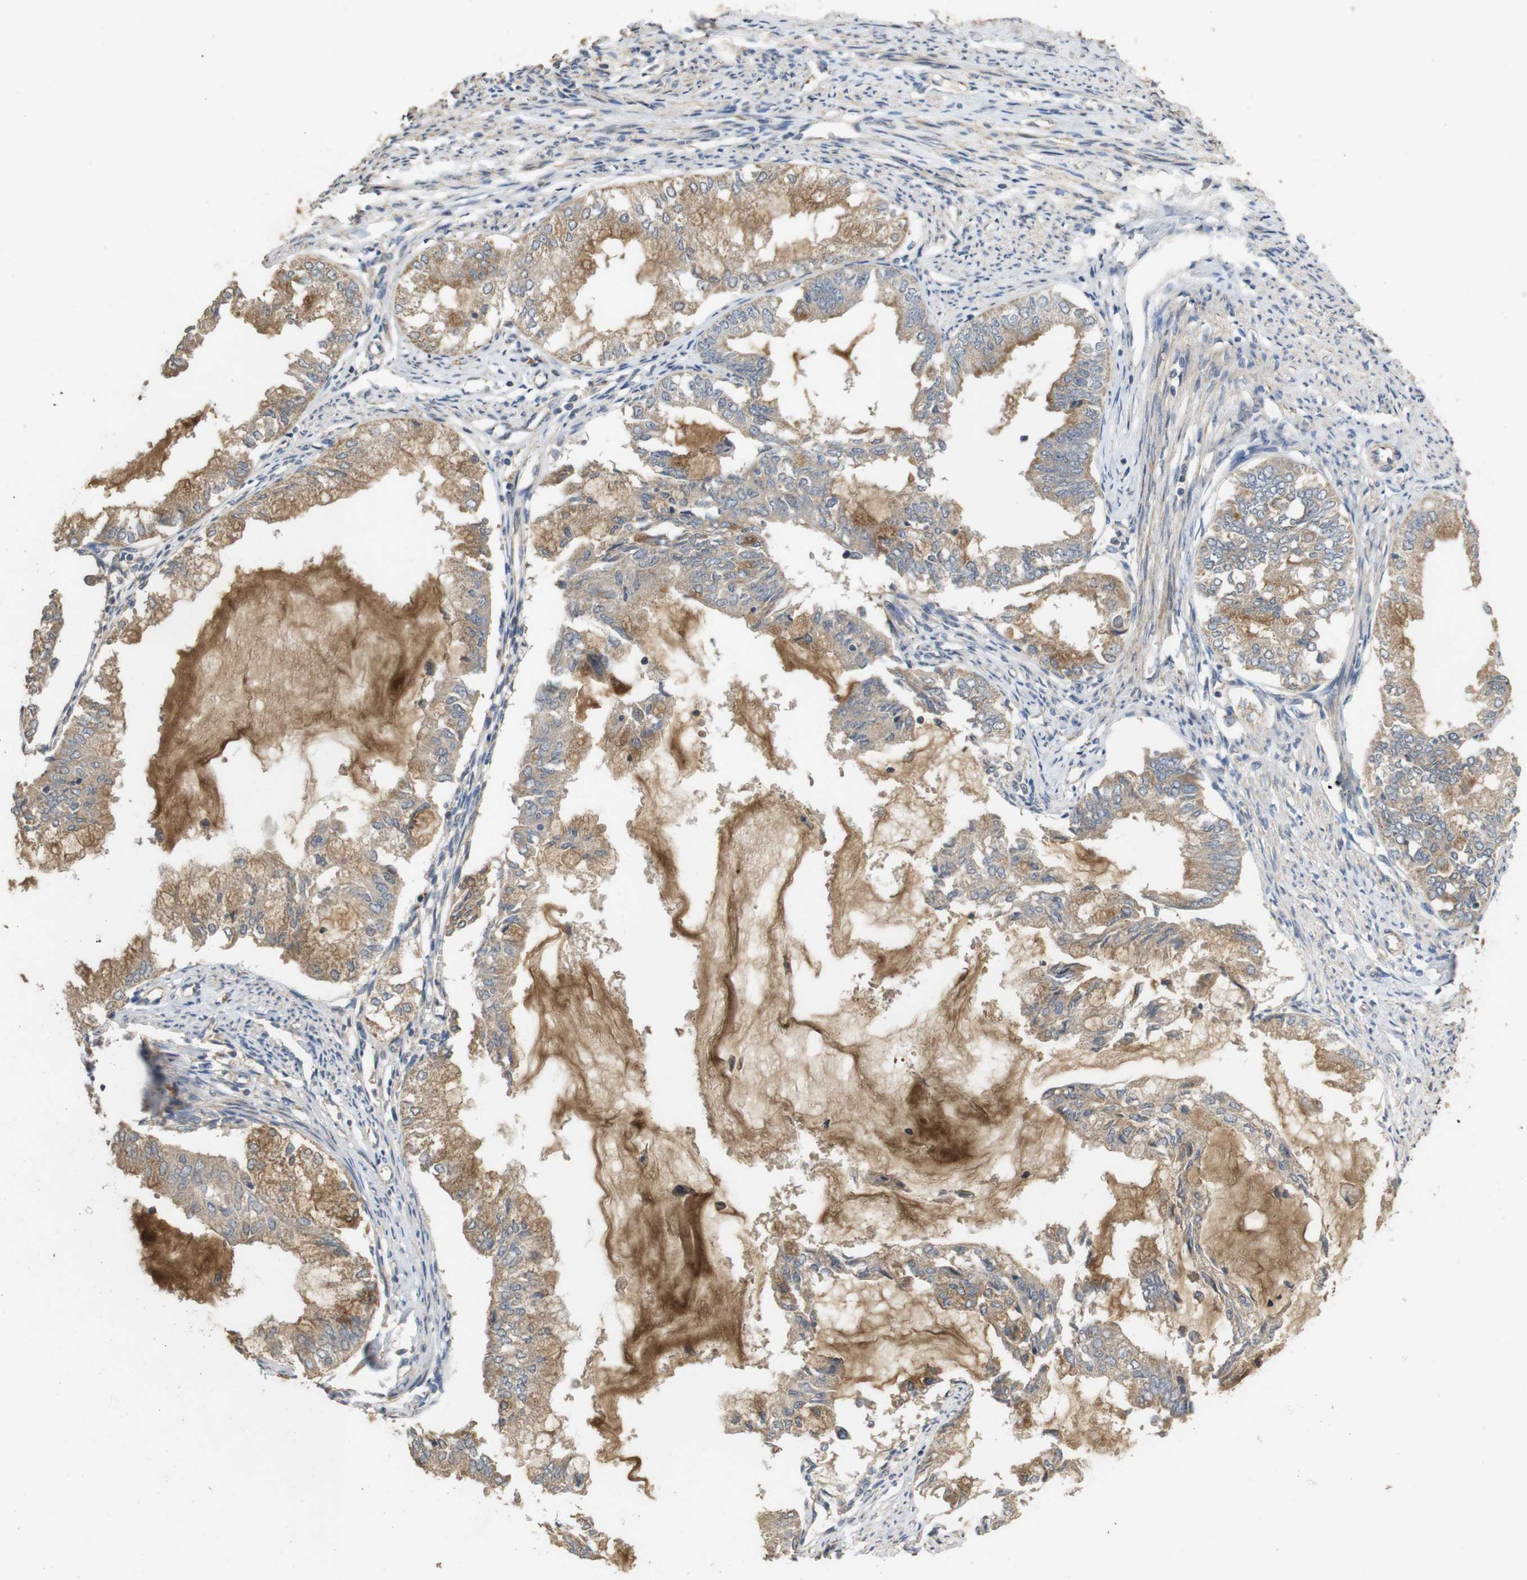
{"staining": {"intensity": "moderate", "quantity": ">75%", "location": "cytoplasmic/membranous"}, "tissue": "endometrial cancer", "cell_type": "Tumor cells", "image_type": "cancer", "snomed": [{"axis": "morphology", "description": "Adenocarcinoma, NOS"}, {"axis": "topography", "description": "Endometrium"}], "caption": "A brown stain shows moderate cytoplasmic/membranous staining of a protein in endometrial adenocarcinoma tumor cells. (brown staining indicates protein expression, while blue staining denotes nuclei).", "gene": "PCDHB10", "patient": {"sex": "female", "age": 86}}